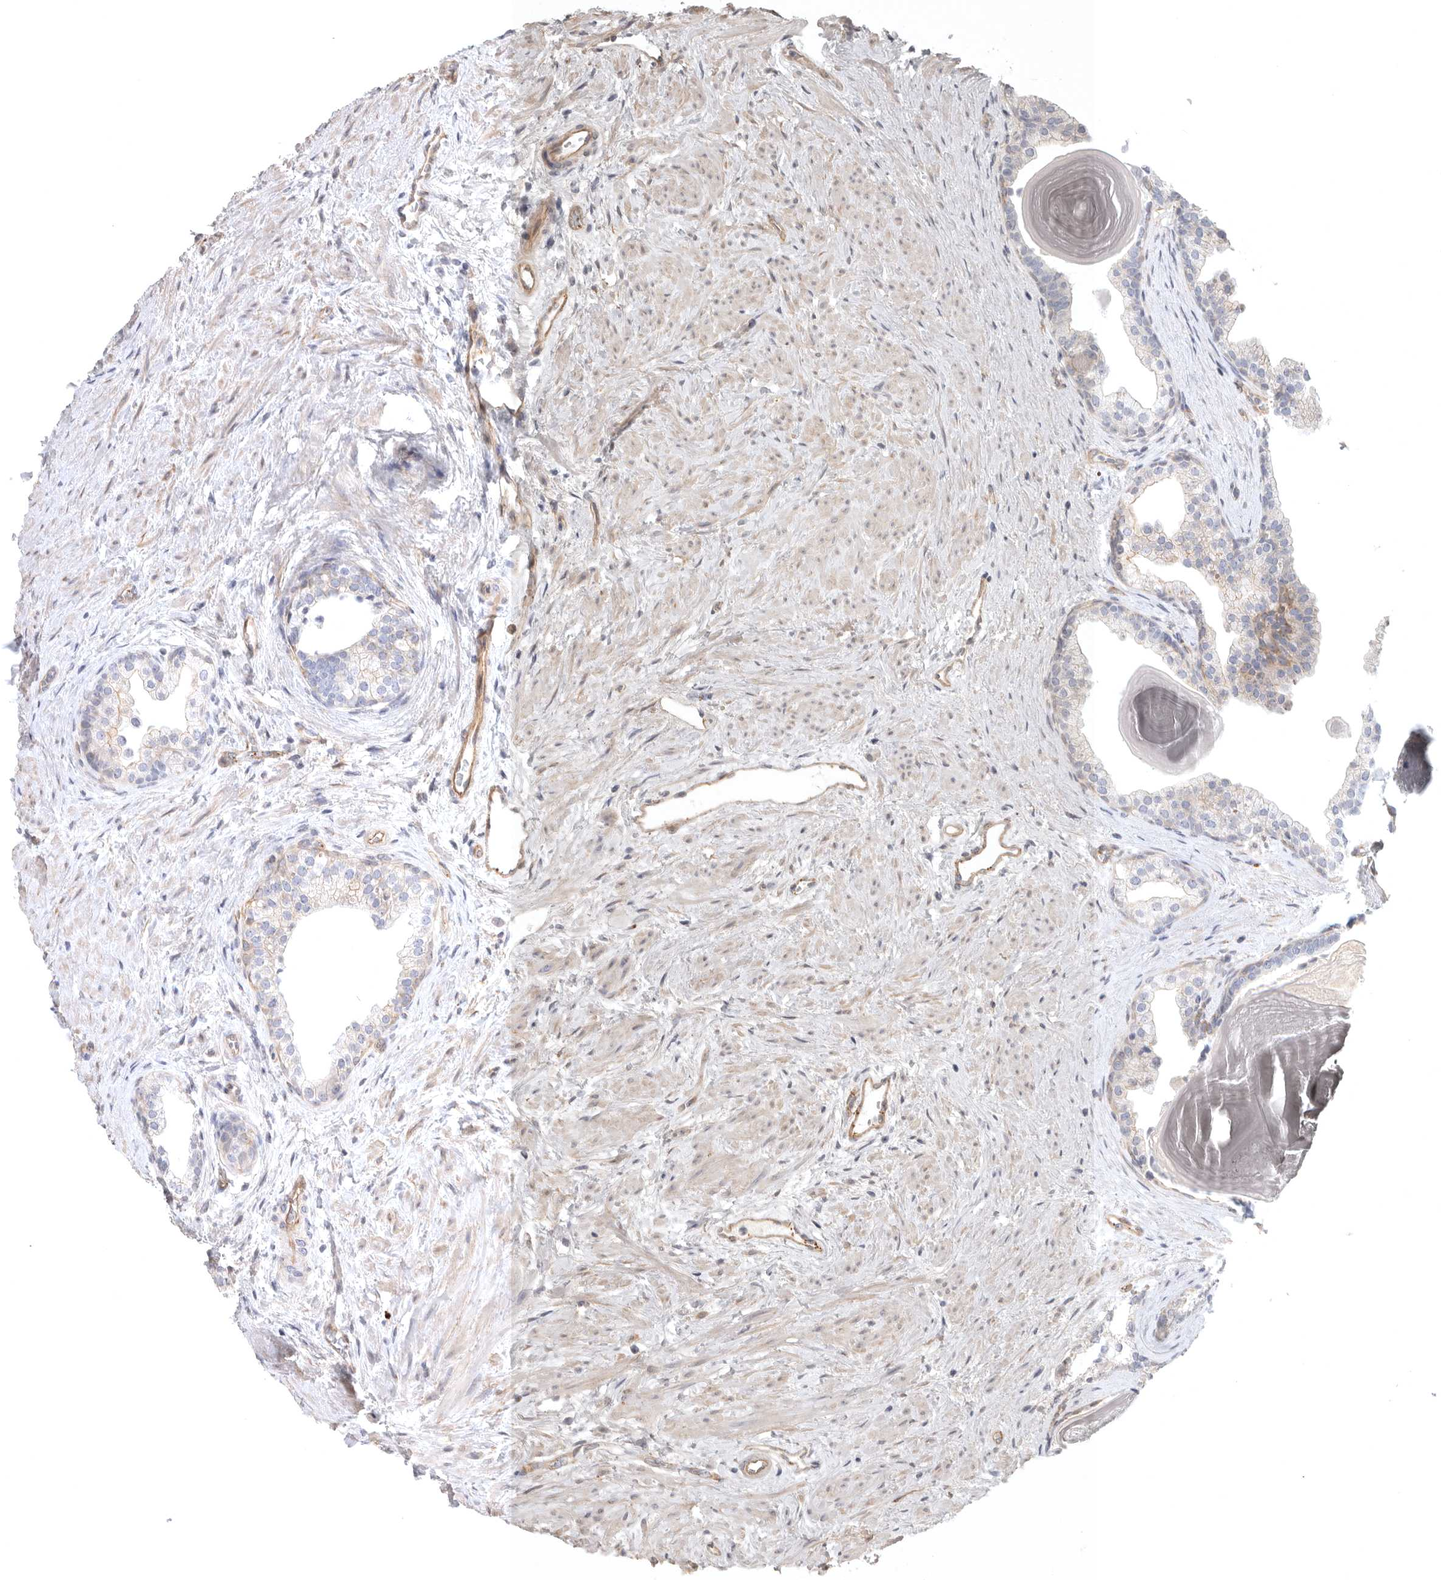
{"staining": {"intensity": "weak", "quantity": "25%-75%", "location": "cytoplasmic/membranous"}, "tissue": "prostate", "cell_type": "Glandular cells", "image_type": "normal", "snomed": [{"axis": "morphology", "description": "Normal tissue, NOS"}, {"axis": "topography", "description": "Prostate"}], "caption": "Immunohistochemical staining of unremarkable prostate reveals 25%-75% levels of weak cytoplasmic/membranous protein staining in approximately 25%-75% of glandular cells.", "gene": "LONRF1", "patient": {"sex": "male", "age": 48}}